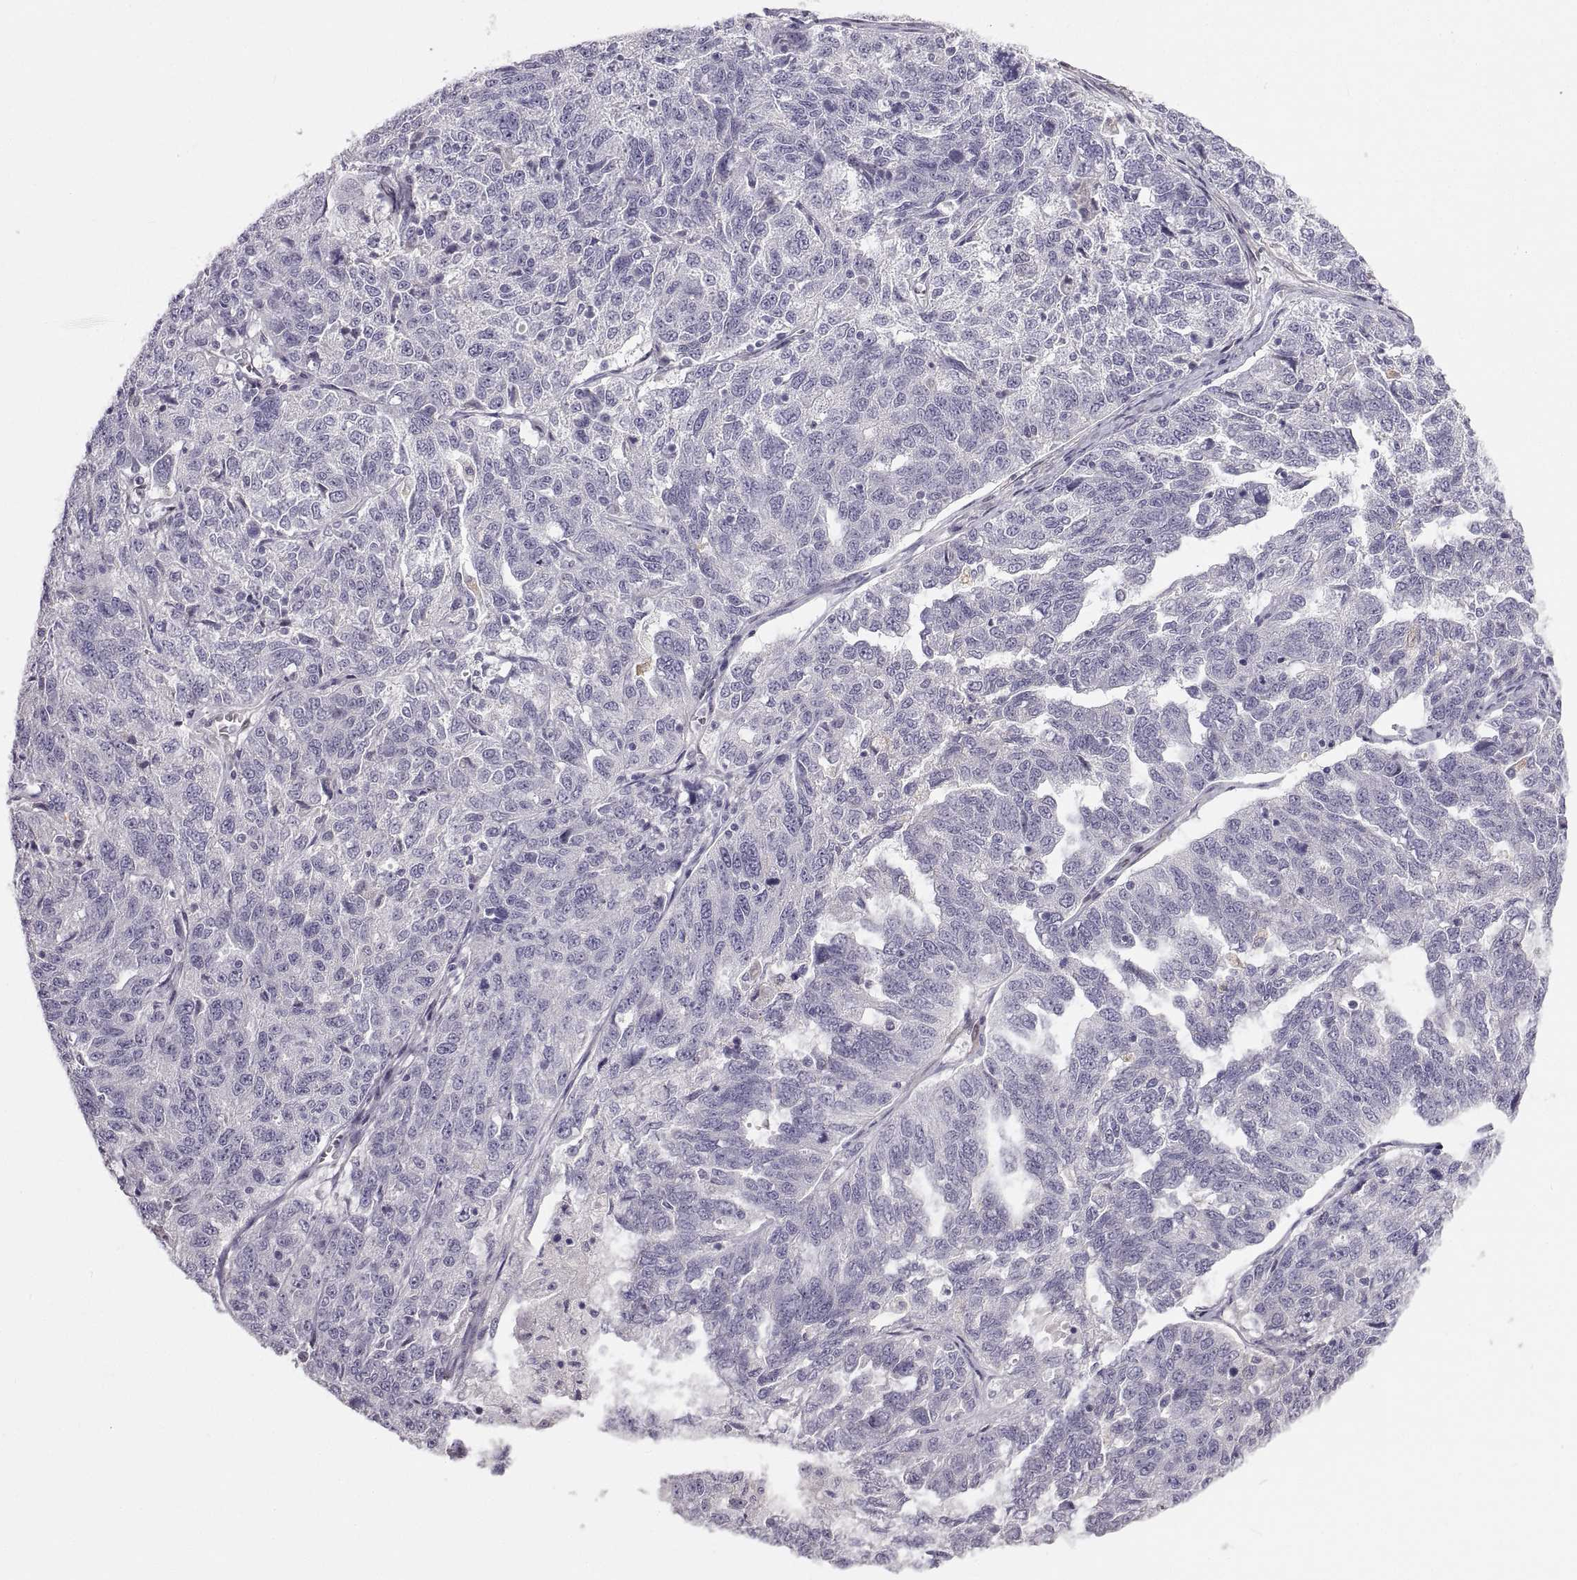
{"staining": {"intensity": "negative", "quantity": "none", "location": "none"}, "tissue": "ovarian cancer", "cell_type": "Tumor cells", "image_type": "cancer", "snomed": [{"axis": "morphology", "description": "Cystadenocarcinoma, serous, NOS"}, {"axis": "topography", "description": "Ovary"}], "caption": "Tumor cells are negative for protein expression in human serous cystadenocarcinoma (ovarian).", "gene": "PGM5", "patient": {"sex": "female", "age": 71}}